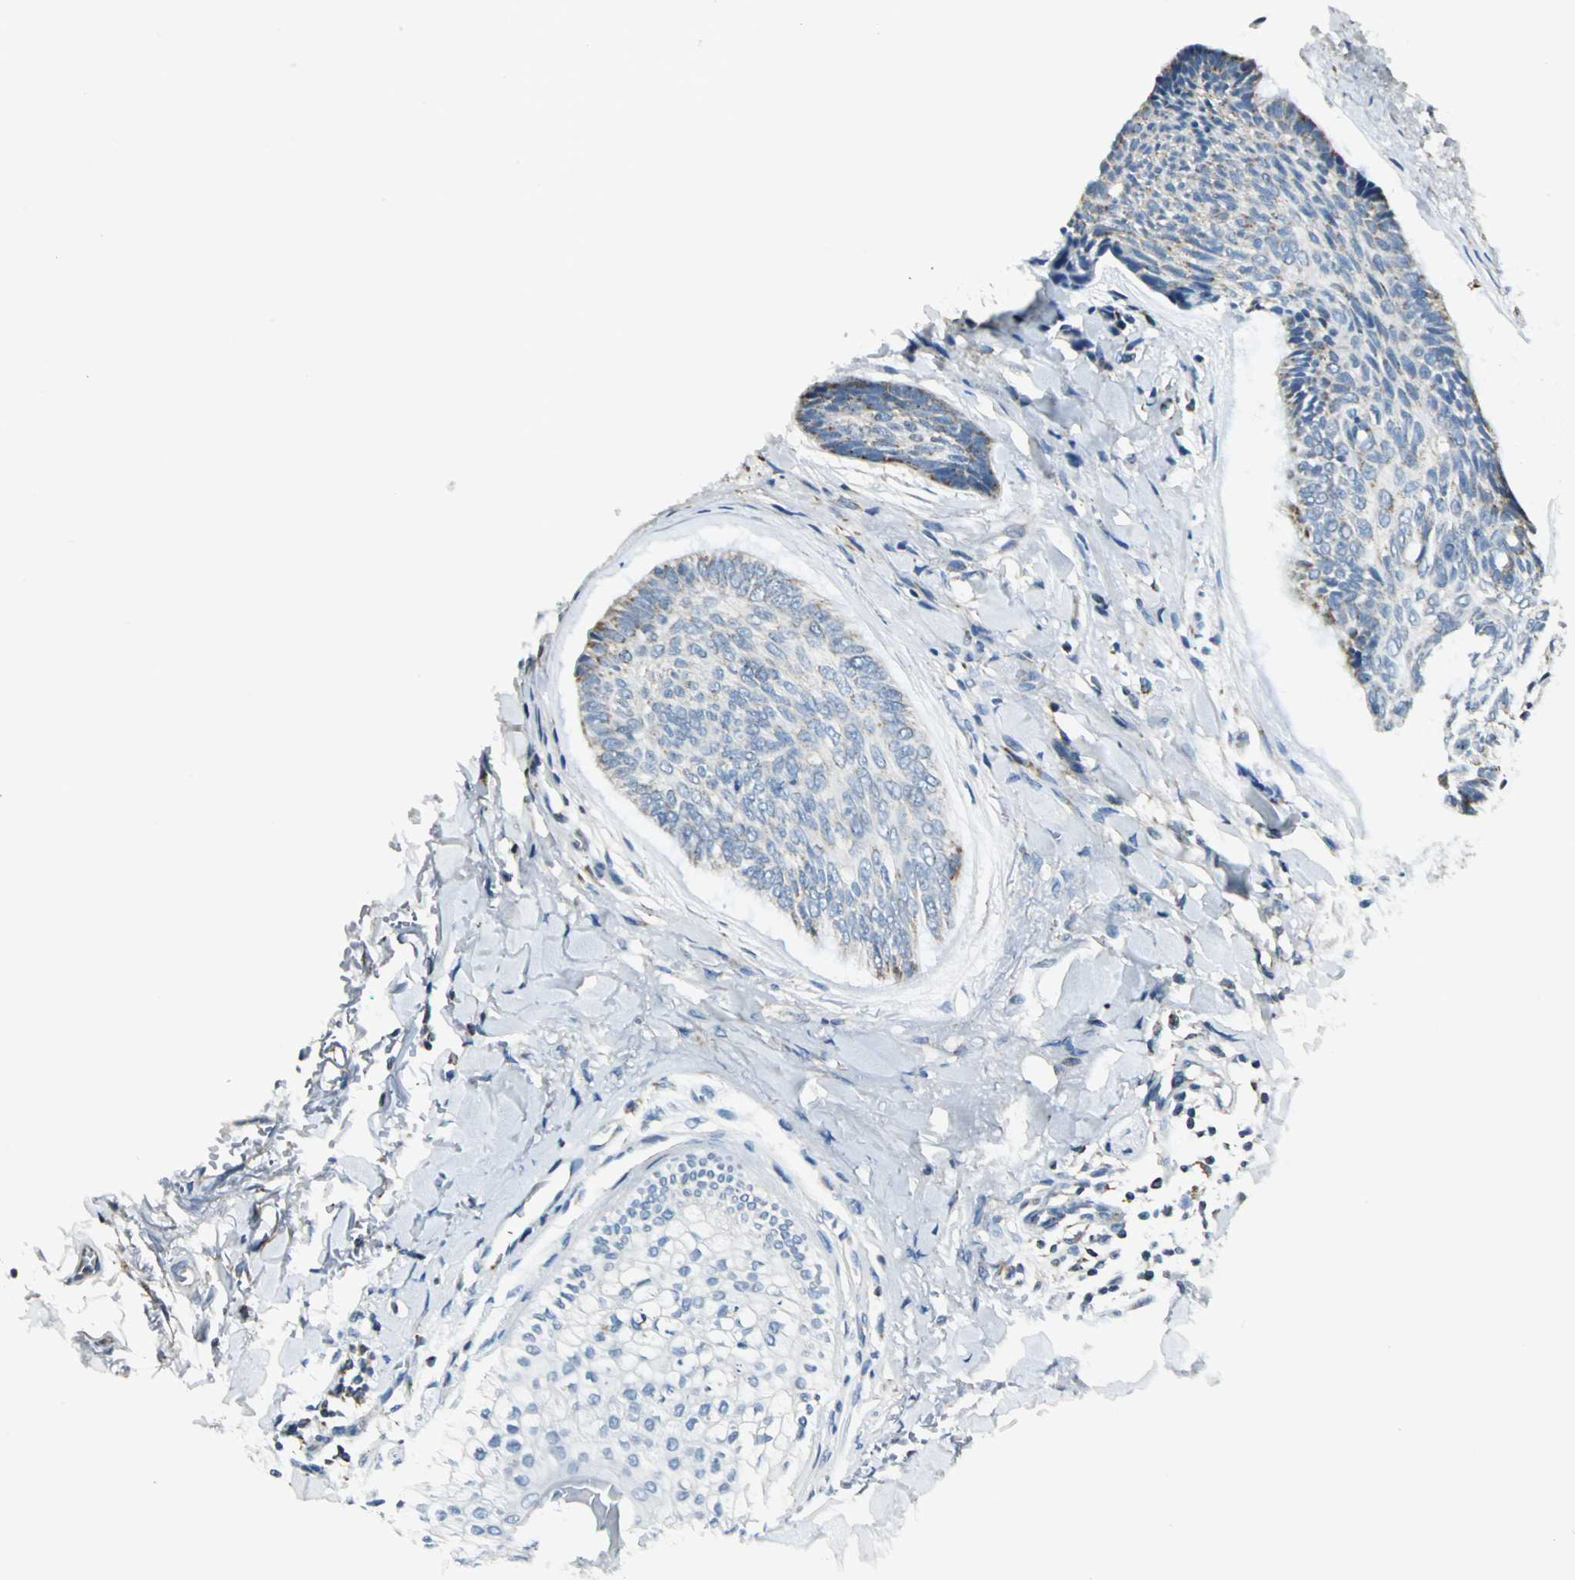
{"staining": {"intensity": "moderate", "quantity": "<25%", "location": "cytoplasmic/membranous"}, "tissue": "skin cancer", "cell_type": "Tumor cells", "image_type": "cancer", "snomed": [{"axis": "morphology", "description": "Normal tissue, NOS"}, {"axis": "morphology", "description": "Basal cell carcinoma"}, {"axis": "topography", "description": "Skin"}], "caption": "A histopathology image of human skin cancer (basal cell carcinoma) stained for a protein displays moderate cytoplasmic/membranous brown staining in tumor cells. (DAB = brown stain, brightfield microscopy at high magnification).", "gene": "ACADM", "patient": {"sex": "female", "age": 71}}